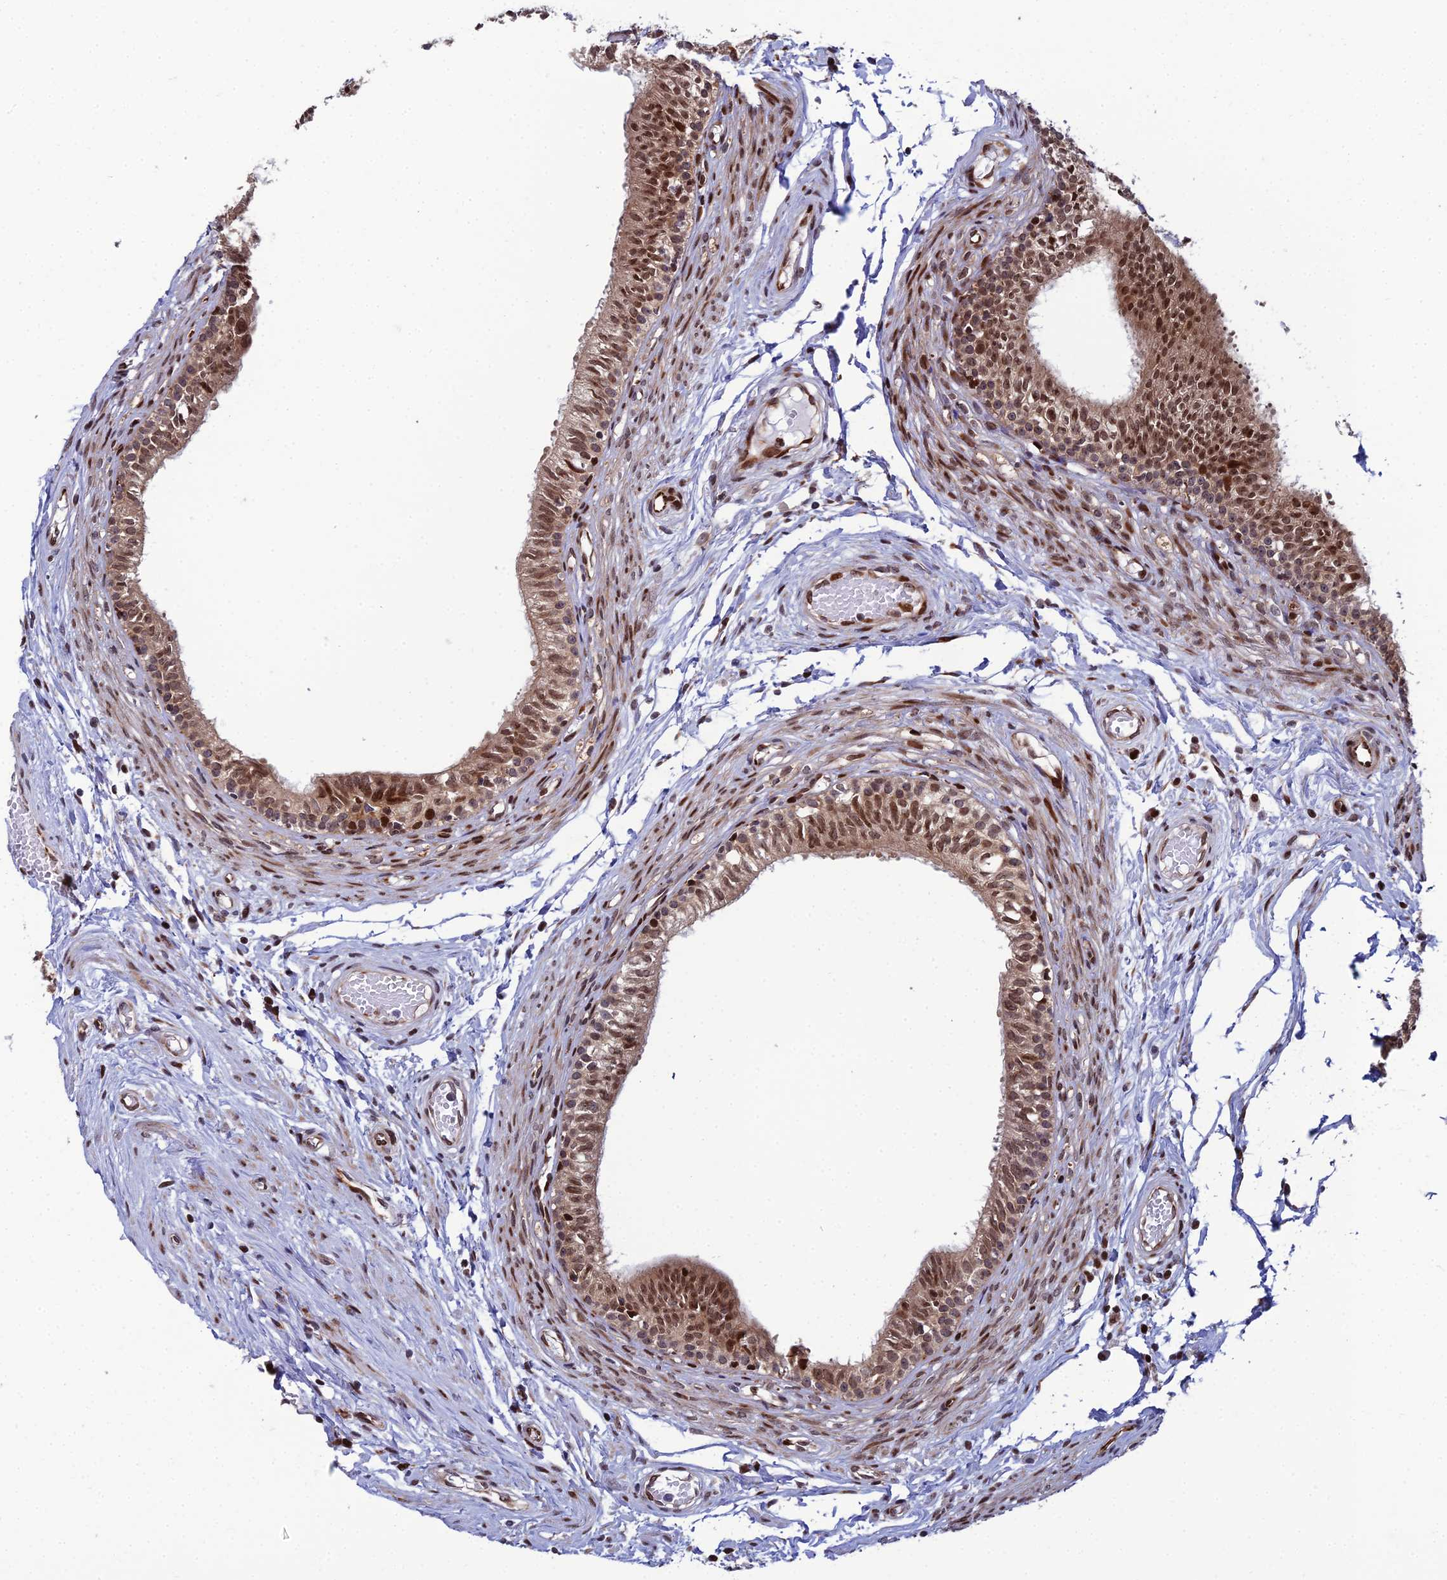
{"staining": {"intensity": "moderate", "quantity": ">75%", "location": "cytoplasmic/membranous,nuclear"}, "tissue": "epididymis", "cell_type": "Glandular cells", "image_type": "normal", "snomed": [{"axis": "morphology", "description": "Normal tissue, NOS"}, {"axis": "topography", "description": "Epididymis, spermatic cord, NOS"}], "caption": "IHC micrograph of benign epididymis: epididymis stained using IHC exhibits medium levels of moderate protein expression localized specifically in the cytoplasmic/membranous,nuclear of glandular cells, appearing as a cytoplasmic/membranous,nuclear brown color.", "gene": "ZNF668", "patient": {"sex": "male", "age": 22}}